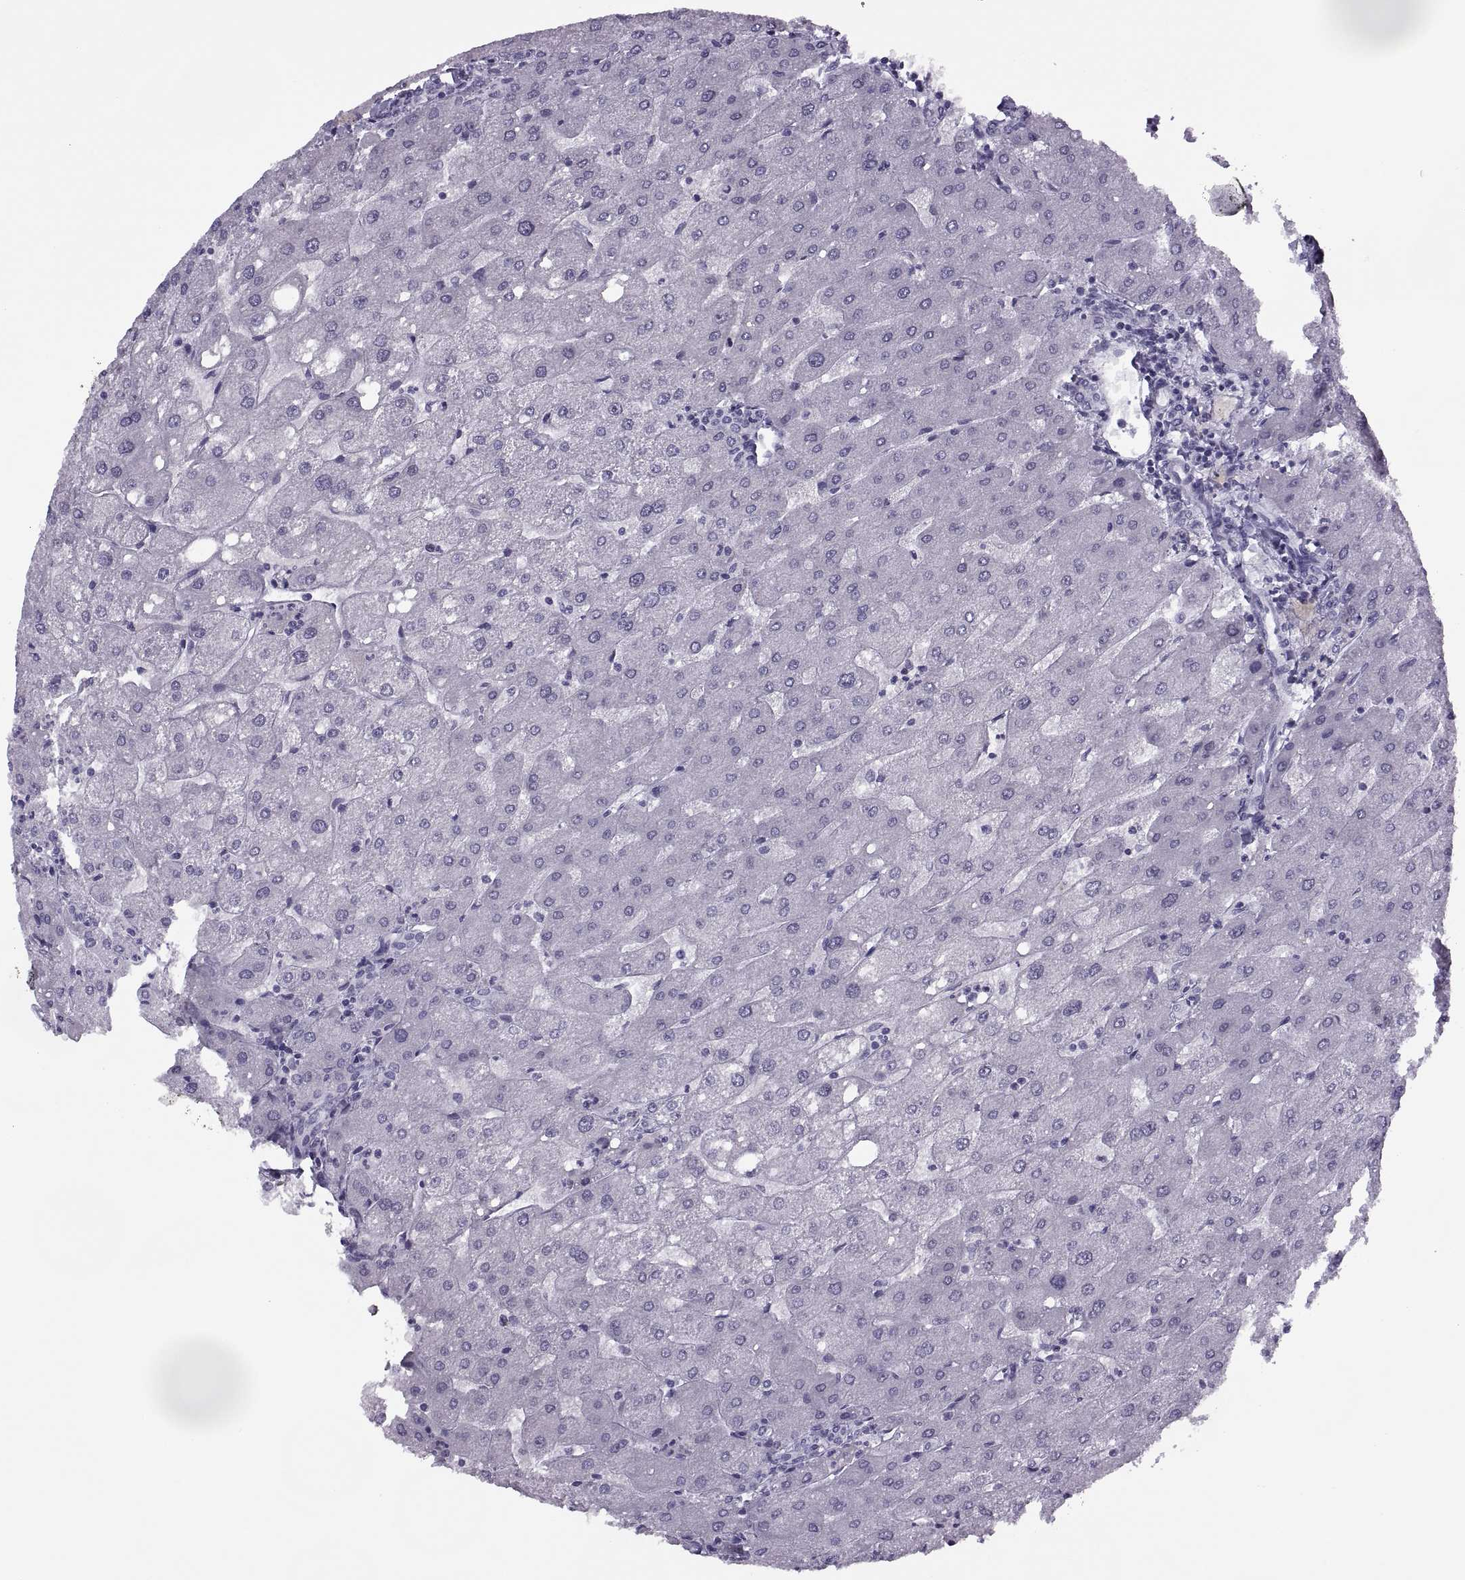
{"staining": {"intensity": "negative", "quantity": "none", "location": "none"}, "tissue": "liver", "cell_type": "Cholangiocytes", "image_type": "normal", "snomed": [{"axis": "morphology", "description": "Normal tissue, NOS"}, {"axis": "topography", "description": "Liver"}], "caption": "Histopathology image shows no significant protein staining in cholangiocytes of benign liver. The staining was performed using DAB (3,3'-diaminobenzidine) to visualize the protein expression in brown, while the nuclei were stained in blue with hematoxylin (Magnification: 20x).", "gene": "FAM24A", "patient": {"sex": "male", "age": 67}}